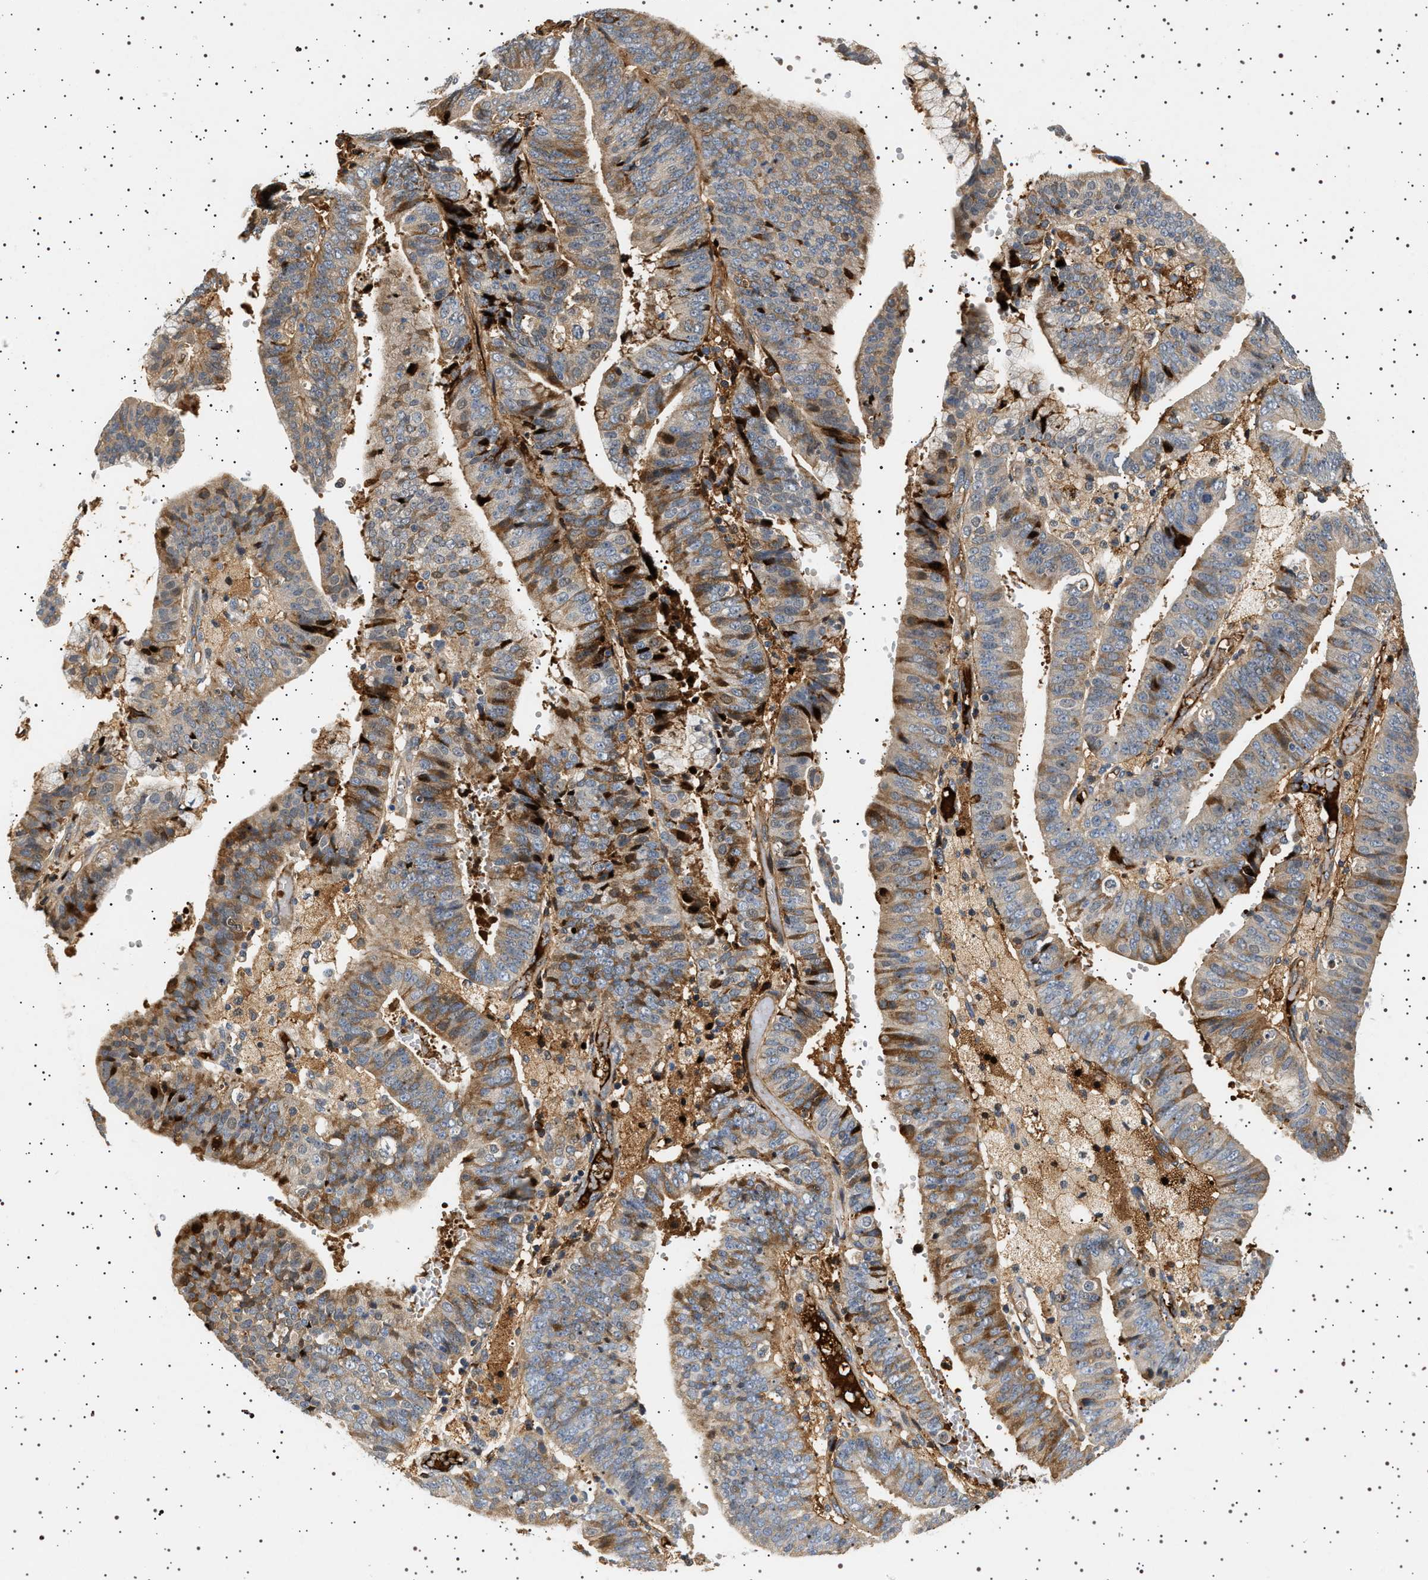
{"staining": {"intensity": "moderate", "quantity": "25%-75%", "location": "cytoplasmic/membranous"}, "tissue": "endometrial cancer", "cell_type": "Tumor cells", "image_type": "cancer", "snomed": [{"axis": "morphology", "description": "Adenocarcinoma, NOS"}, {"axis": "topography", "description": "Endometrium"}], "caption": "Moderate cytoplasmic/membranous staining is seen in about 25%-75% of tumor cells in endometrial cancer (adenocarcinoma). (Stains: DAB (3,3'-diaminobenzidine) in brown, nuclei in blue, Microscopy: brightfield microscopy at high magnification).", "gene": "FICD", "patient": {"sex": "female", "age": 63}}